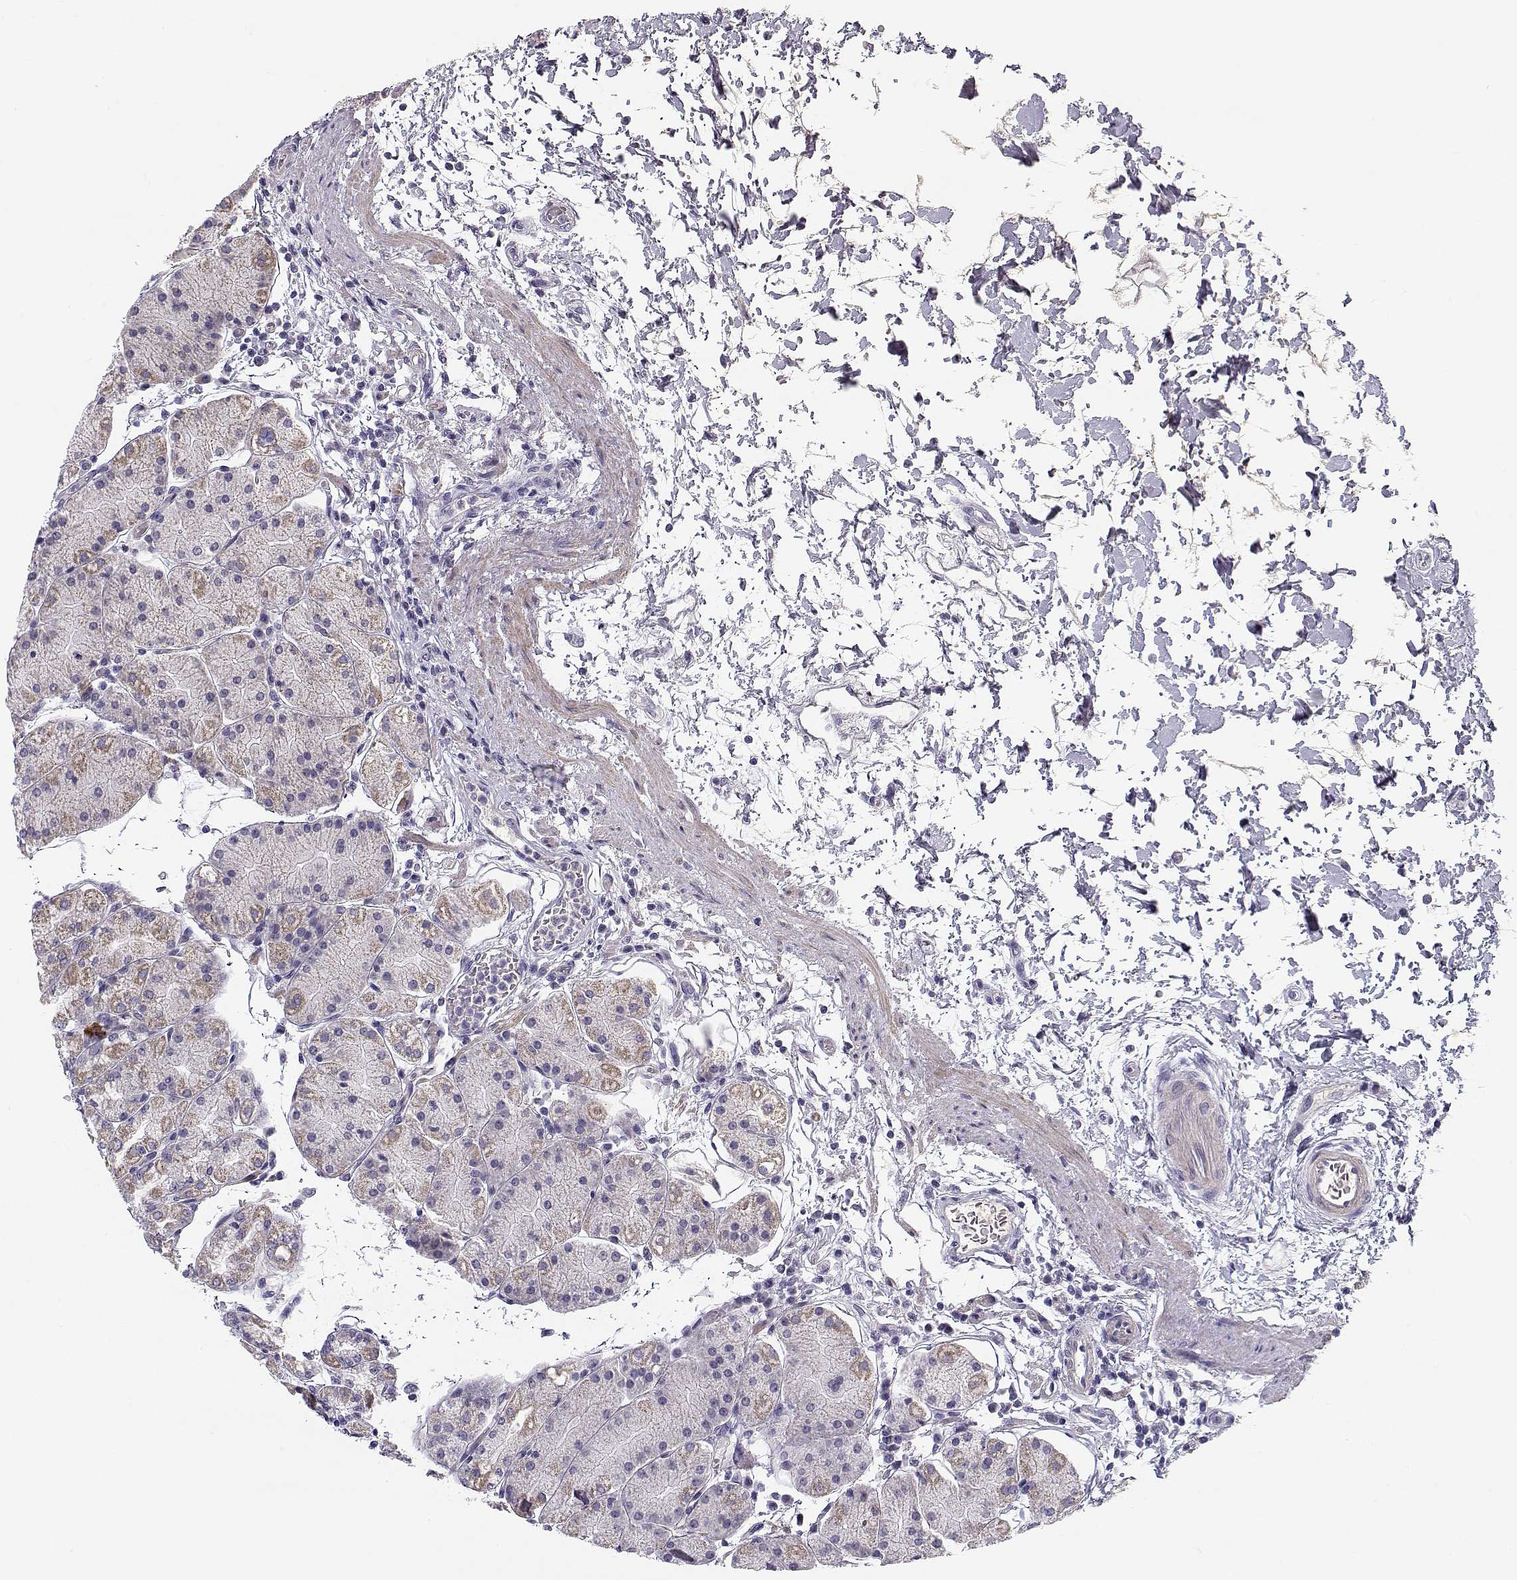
{"staining": {"intensity": "weak", "quantity": "25%-75%", "location": "cytoplasmic/membranous"}, "tissue": "stomach", "cell_type": "Glandular cells", "image_type": "normal", "snomed": [{"axis": "morphology", "description": "Normal tissue, NOS"}, {"axis": "topography", "description": "Stomach"}], "caption": "Immunohistochemistry (IHC) (DAB) staining of unremarkable human stomach demonstrates weak cytoplasmic/membranous protein staining in approximately 25%-75% of glandular cells. Immunohistochemistry stains the protein of interest in brown and the nuclei are stained blue.", "gene": "CREB3L3", "patient": {"sex": "male", "age": 54}}